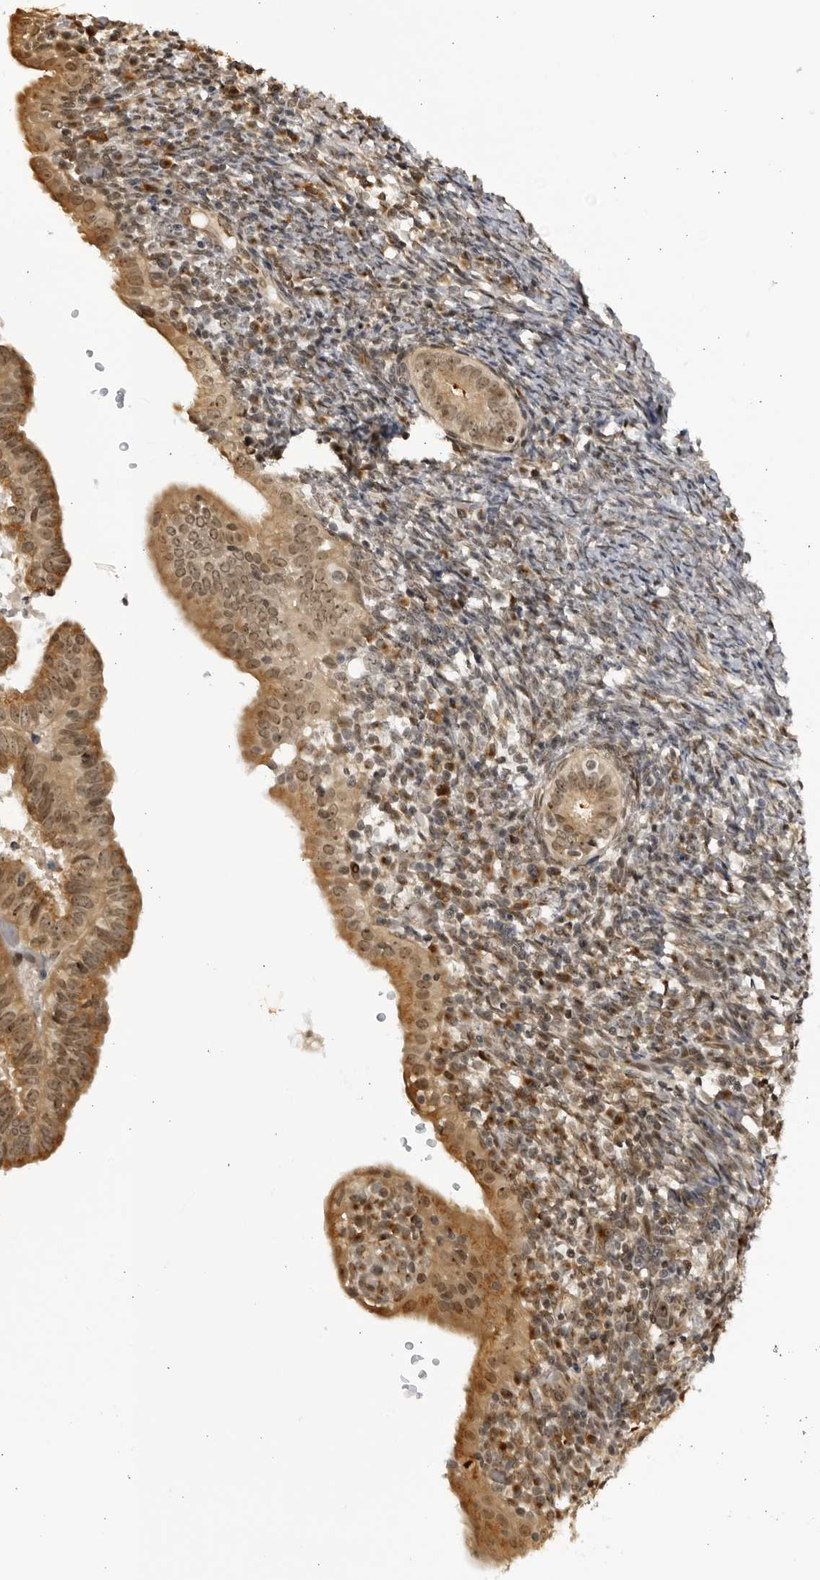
{"staining": {"intensity": "moderate", "quantity": ">75%", "location": "cytoplasmic/membranous,nuclear"}, "tissue": "endometrial cancer", "cell_type": "Tumor cells", "image_type": "cancer", "snomed": [{"axis": "morphology", "description": "Adenocarcinoma, NOS"}, {"axis": "topography", "description": "Uterus"}], "caption": "There is medium levels of moderate cytoplasmic/membranous and nuclear staining in tumor cells of endometrial cancer, as demonstrated by immunohistochemical staining (brown color).", "gene": "RASGEF1C", "patient": {"sex": "female", "age": 77}}